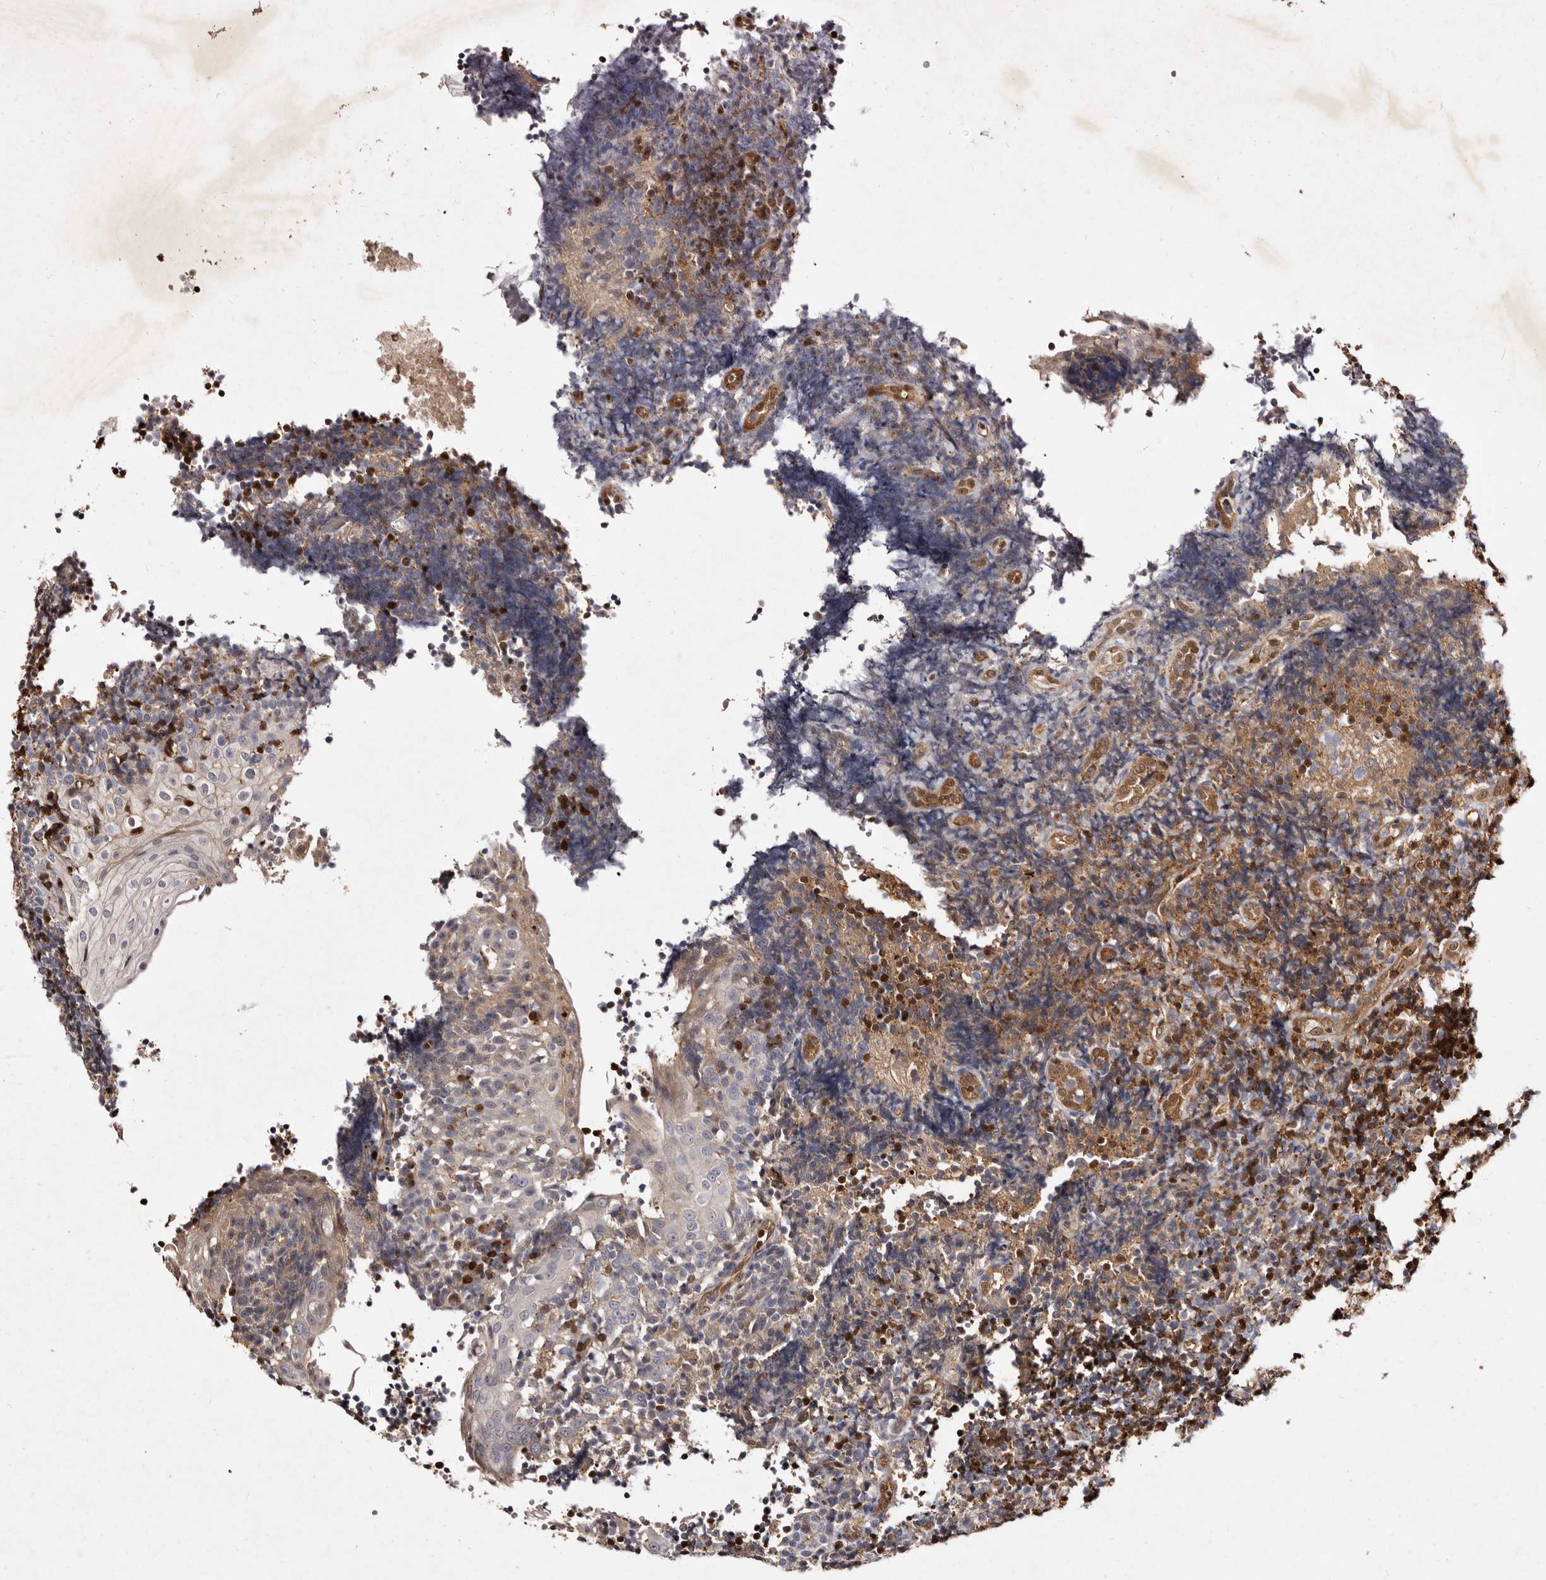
{"staining": {"intensity": "moderate", "quantity": "<25%", "location": "cytoplasmic/membranous,nuclear"}, "tissue": "tonsil", "cell_type": "Germinal center cells", "image_type": "normal", "snomed": [{"axis": "morphology", "description": "Normal tissue, NOS"}, {"axis": "topography", "description": "Tonsil"}], "caption": "DAB (3,3'-diaminobenzidine) immunohistochemical staining of unremarkable human tonsil reveals moderate cytoplasmic/membranous,nuclear protein expression in about <25% of germinal center cells. The staining was performed using DAB (3,3'-diaminobenzidine), with brown indicating positive protein expression. Nuclei are stained blue with hematoxylin.", "gene": "GIMAP4", "patient": {"sex": "female", "age": 40}}